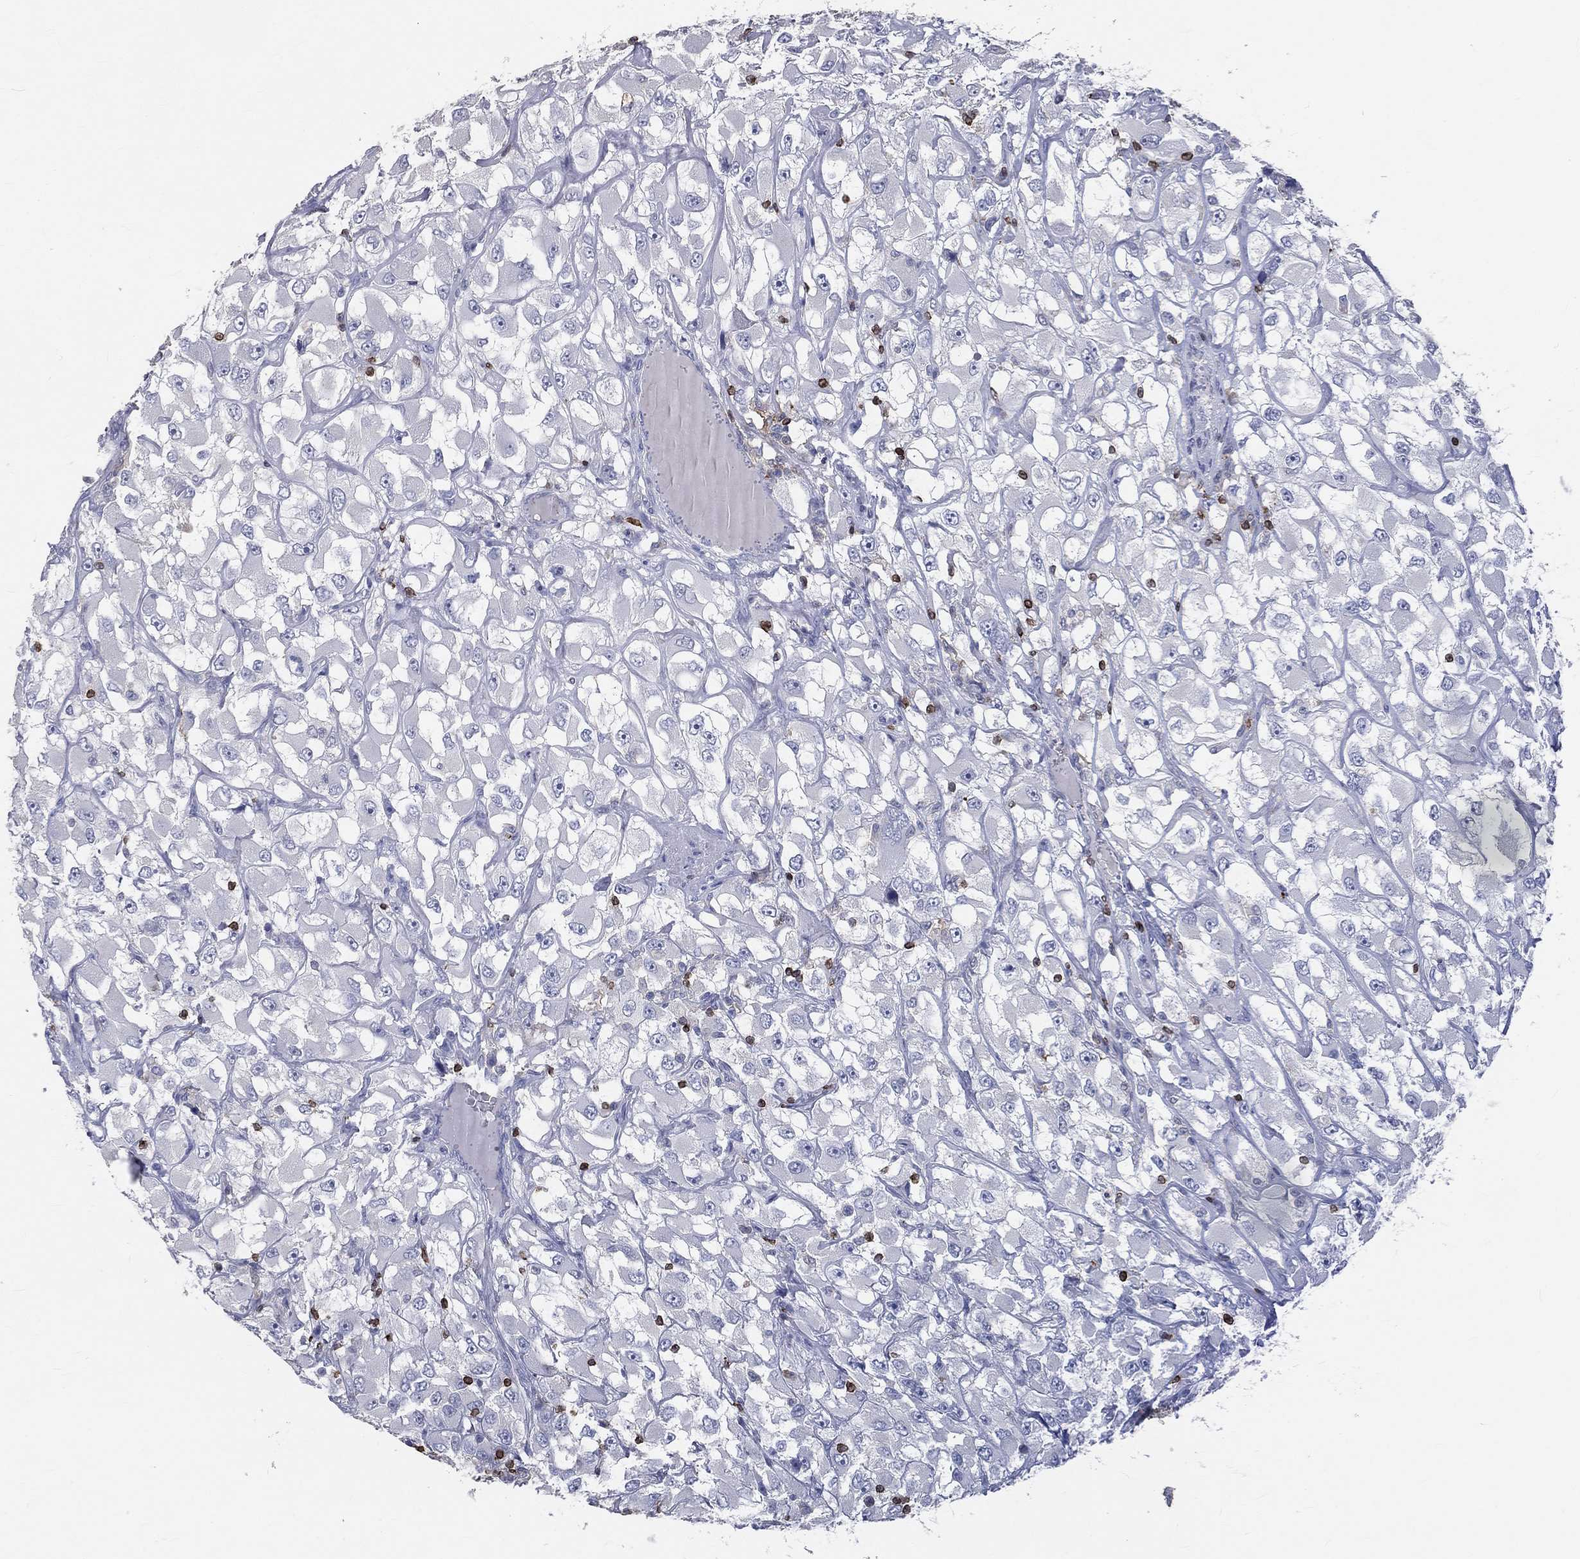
{"staining": {"intensity": "negative", "quantity": "none", "location": "none"}, "tissue": "renal cancer", "cell_type": "Tumor cells", "image_type": "cancer", "snomed": [{"axis": "morphology", "description": "Adenocarcinoma, NOS"}, {"axis": "topography", "description": "Kidney"}], "caption": "Renal adenocarcinoma stained for a protein using immunohistochemistry (IHC) reveals no staining tumor cells.", "gene": "CTSW", "patient": {"sex": "female", "age": 52}}